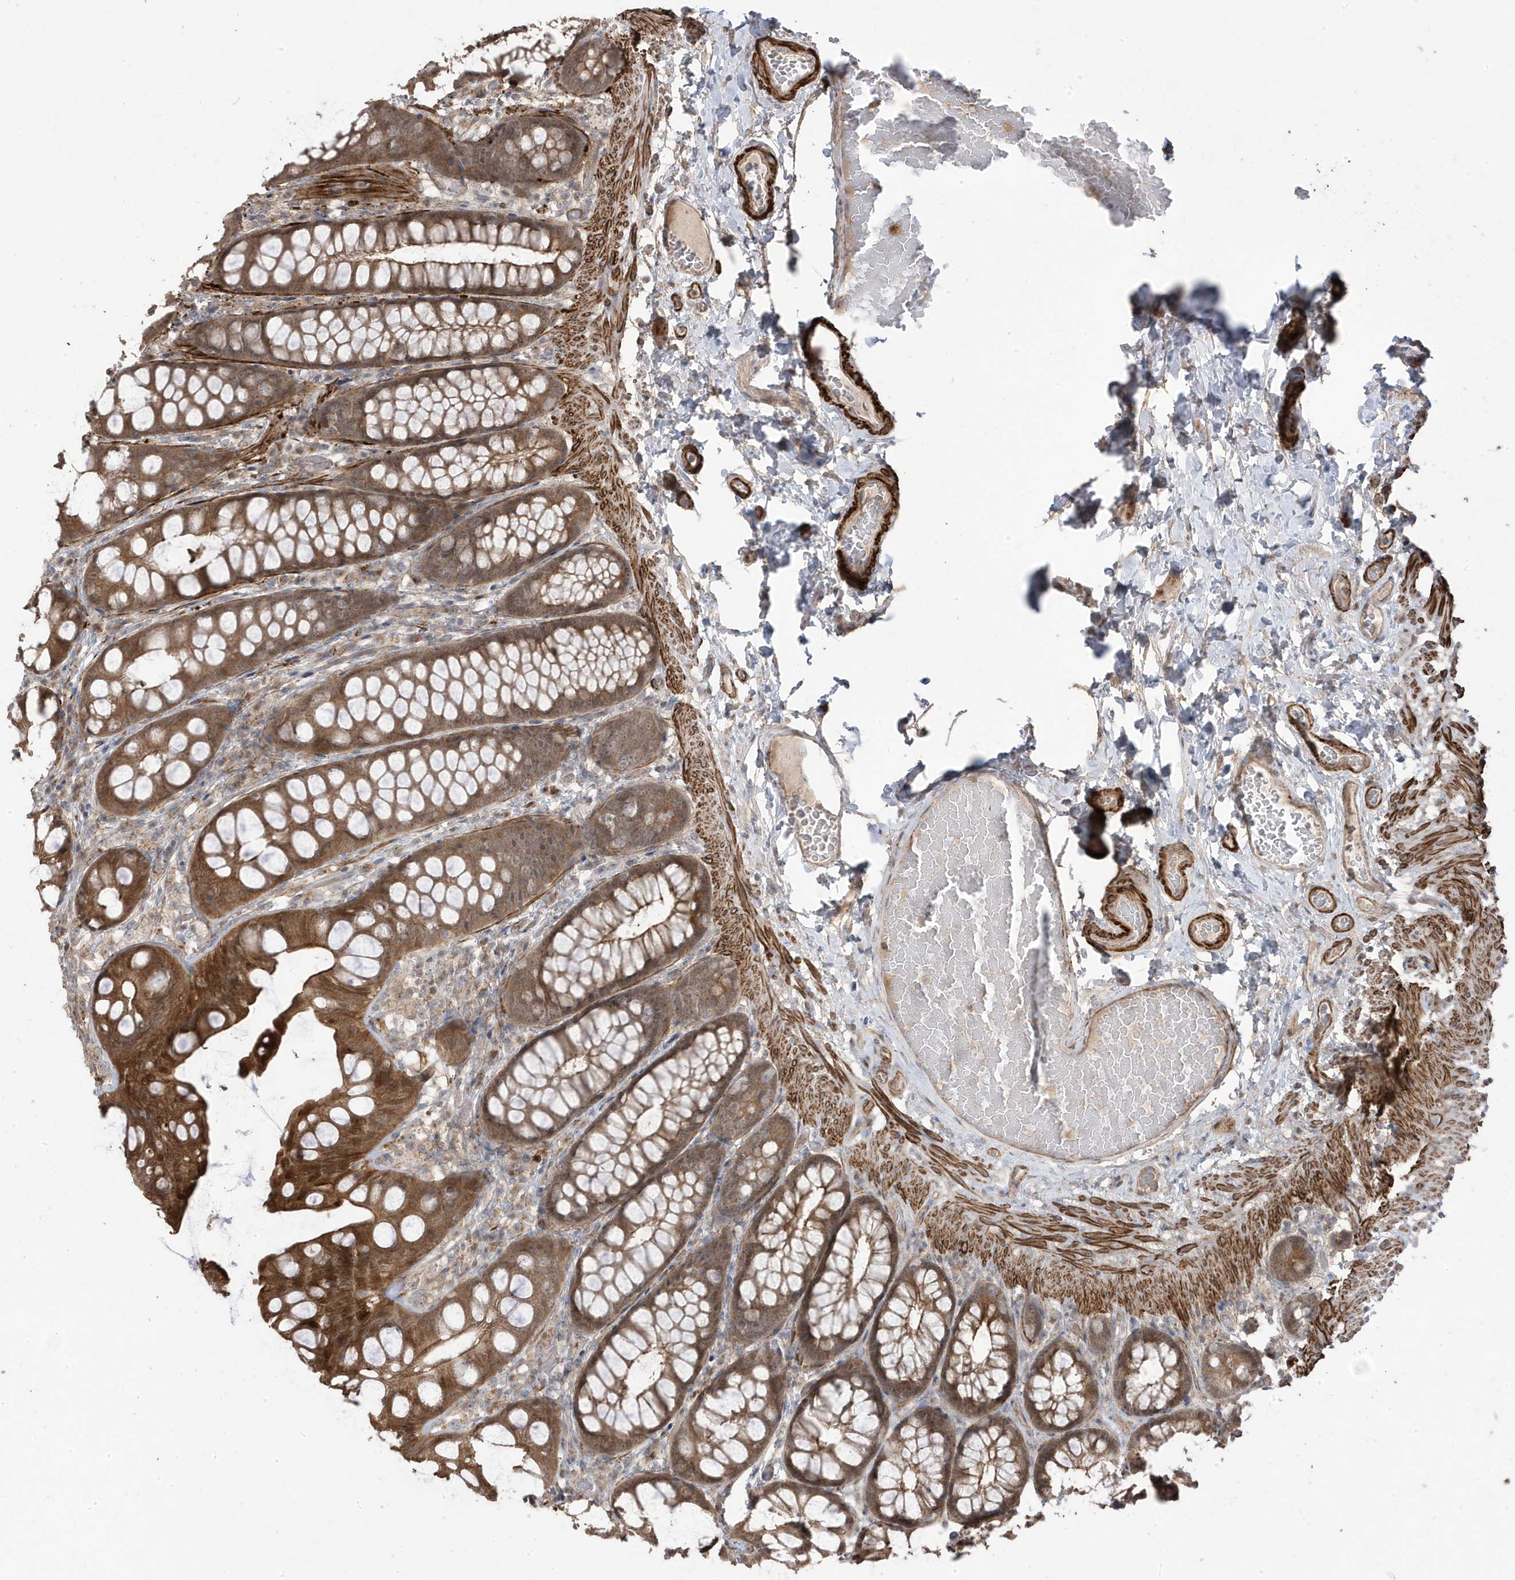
{"staining": {"intensity": "strong", "quantity": "25%-75%", "location": "cytoplasmic/membranous"}, "tissue": "colon", "cell_type": "Endothelial cells", "image_type": "normal", "snomed": [{"axis": "morphology", "description": "Normal tissue, NOS"}, {"axis": "topography", "description": "Colon"}], "caption": "A photomicrograph of colon stained for a protein reveals strong cytoplasmic/membranous brown staining in endothelial cells. (Stains: DAB in brown, nuclei in blue, Microscopy: brightfield microscopy at high magnification).", "gene": "CETN3", "patient": {"sex": "male", "age": 47}}